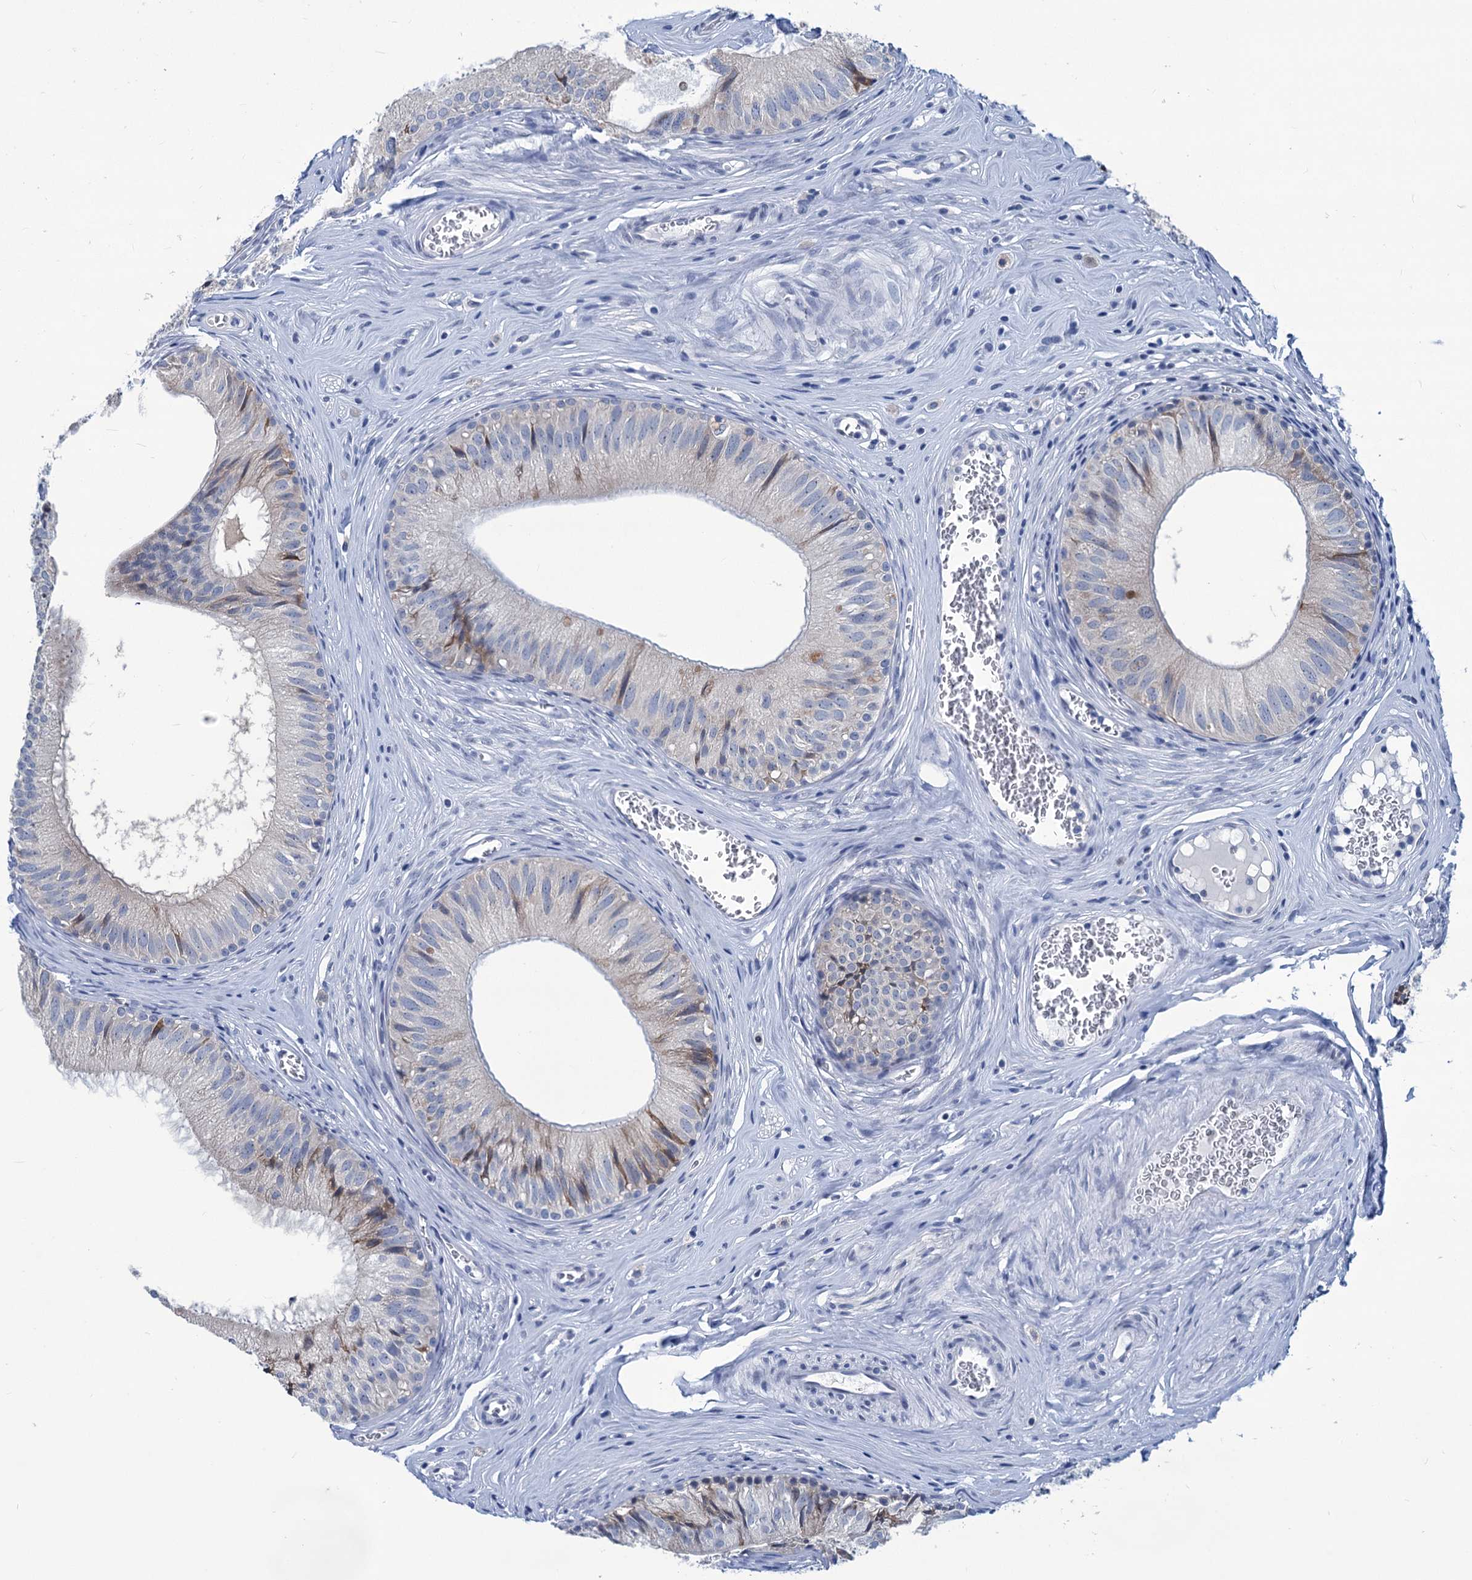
{"staining": {"intensity": "moderate", "quantity": "<25%", "location": "cytoplasmic/membranous"}, "tissue": "epididymis", "cell_type": "Glandular cells", "image_type": "normal", "snomed": [{"axis": "morphology", "description": "Normal tissue, NOS"}, {"axis": "topography", "description": "Epididymis"}], "caption": "Protein positivity by immunohistochemistry shows moderate cytoplasmic/membranous positivity in approximately <25% of glandular cells in normal epididymis. Immunohistochemistry (ihc) stains the protein of interest in brown and the nuclei are stained blue.", "gene": "NEU3", "patient": {"sex": "male", "age": 36}}